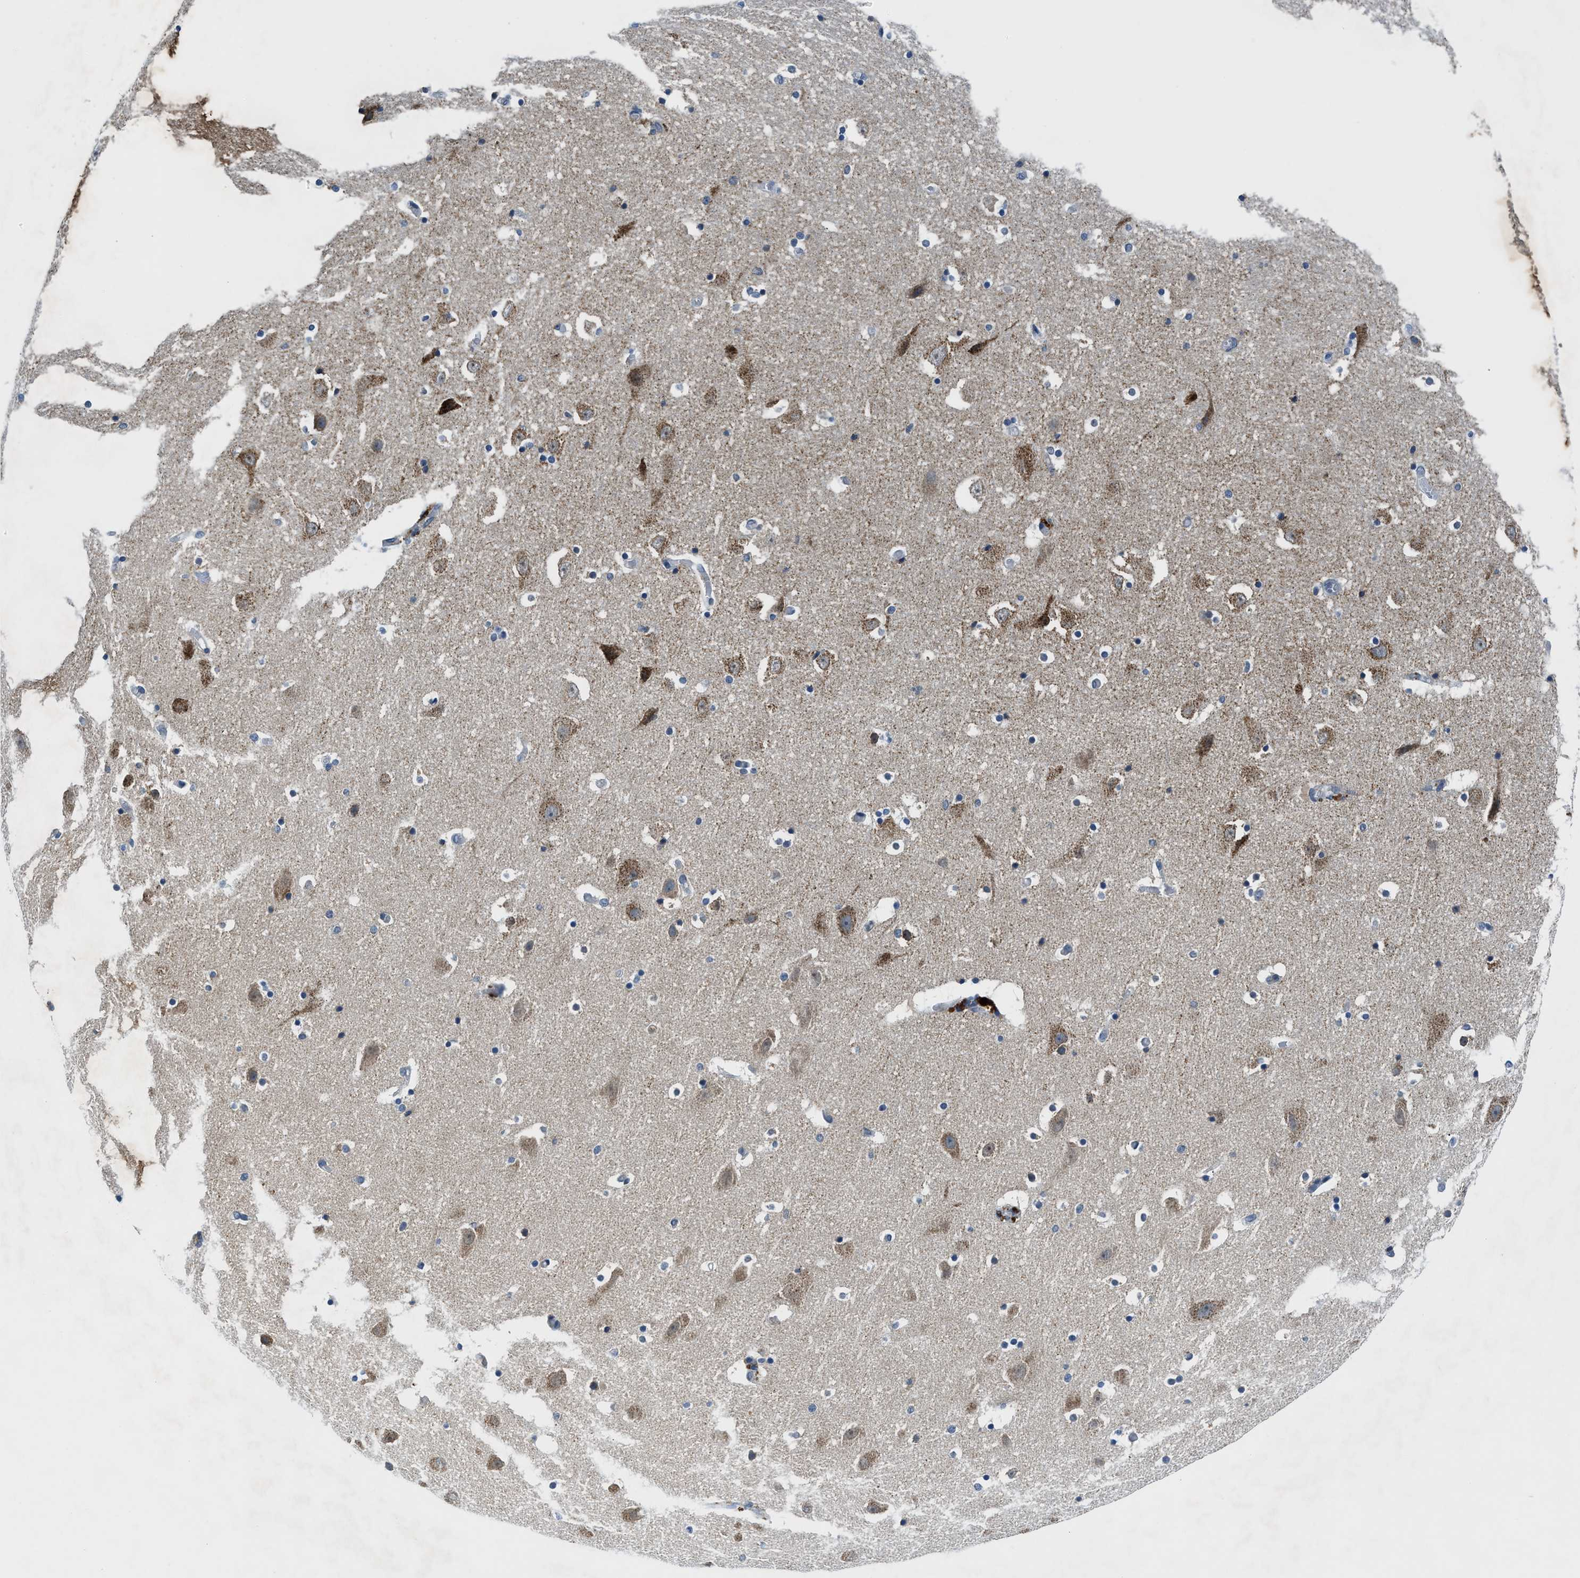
{"staining": {"intensity": "negative", "quantity": "none", "location": "none"}, "tissue": "hippocampus", "cell_type": "Glial cells", "image_type": "normal", "snomed": [{"axis": "morphology", "description": "Normal tissue, NOS"}, {"axis": "topography", "description": "Hippocampus"}], "caption": "Immunohistochemical staining of benign hippocampus exhibits no significant positivity in glial cells. (Immunohistochemistry, brightfield microscopy, high magnification).", "gene": "PAFAH2", "patient": {"sex": "male", "age": 45}}